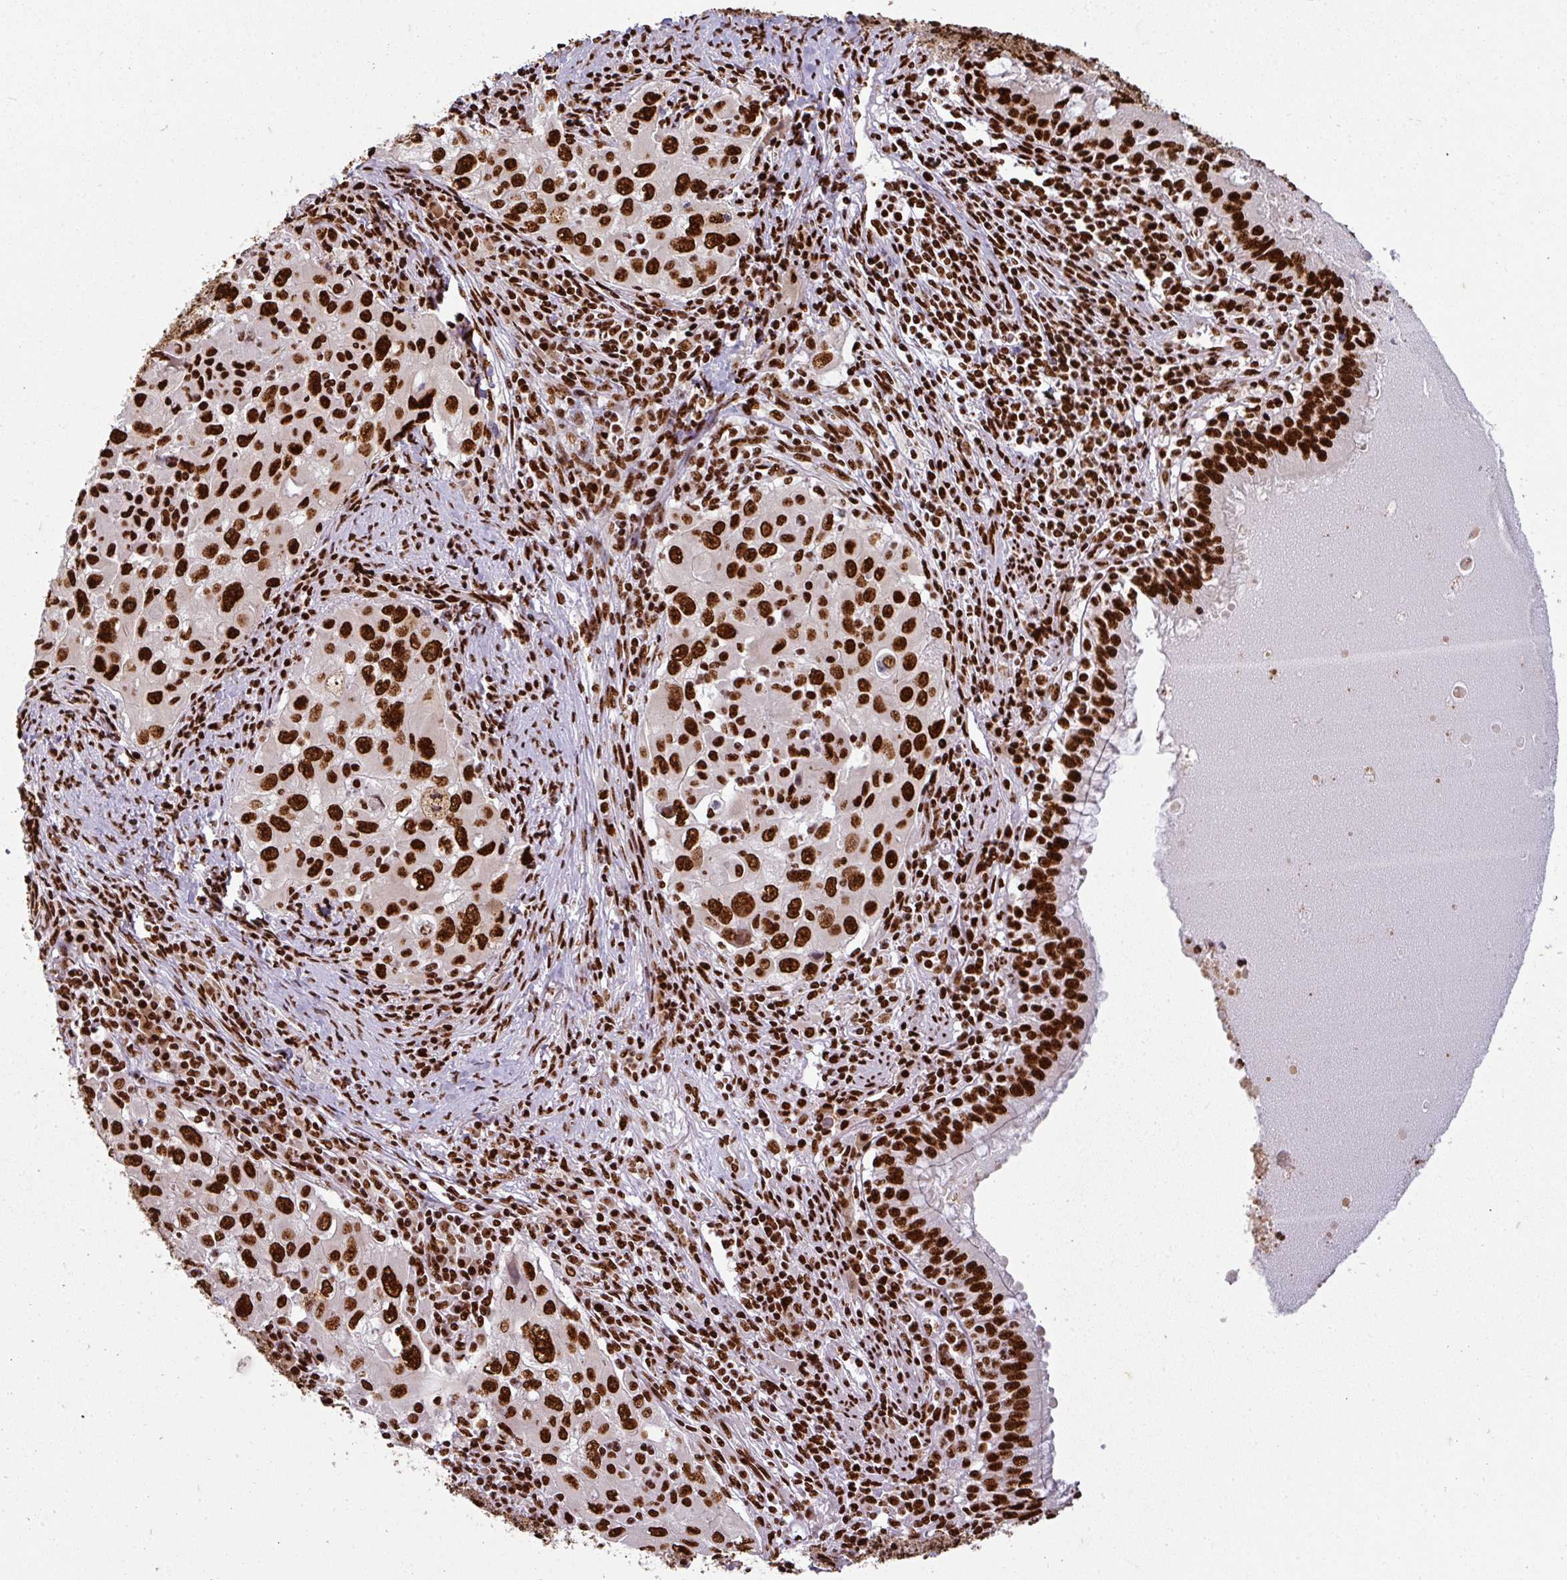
{"staining": {"intensity": "strong", "quantity": ">75%", "location": "nuclear"}, "tissue": "lung cancer", "cell_type": "Tumor cells", "image_type": "cancer", "snomed": [{"axis": "morphology", "description": "Adenocarcinoma, NOS"}, {"axis": "morphology", "description": "Adenocarcinoma, metastatic, NOS"}, {"axis": "topography", "description": "Lymph node"}, {"axis": "topography", "description": "Lung"}], "caption": "Tumor cells reveal strong nuclear staining in approximately >75% of cells in lung cancer. (DAB IHC, brown staining for protein, blue staining for nuclei).", "gene": "SIK3", "patient": {"sex": "female", "age": 42}}